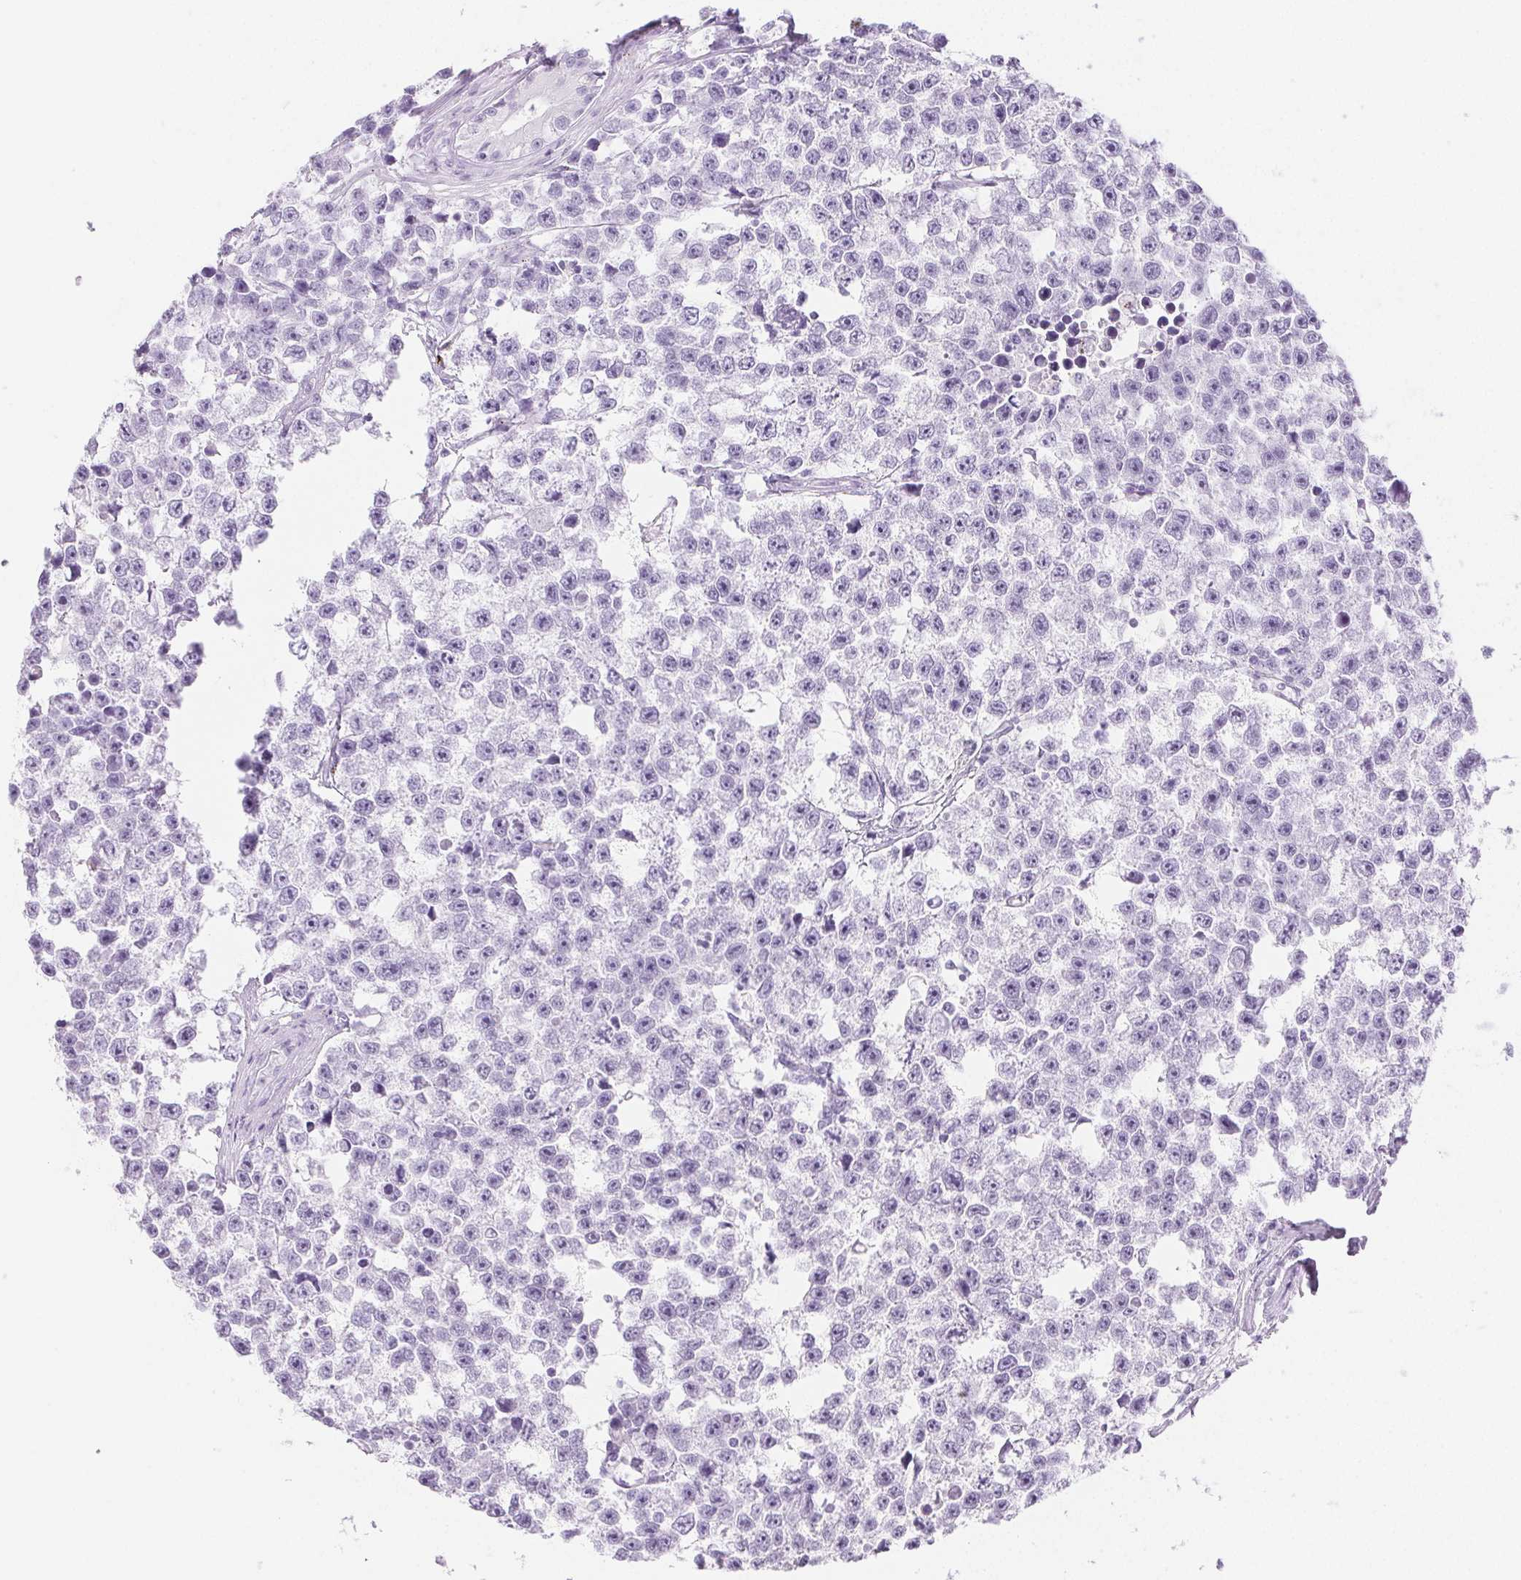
{"staining": {"intensity": "negative", "quantity": "none", "location": "none"}, "tissue": "testis cancer", "cell_type": "Tumor cells", "image_type": "cancer", "snomed": [{"axis": "morphology", "description": "Seminoma, NOS"}, {"axis": "topography", "description": "Testis"}], "caption": "DAB (3,3'-diaminobenzidine) immunohistochemical staining of testis seminoma exhibits no significant expression in tumor cells.", "gene": "PI3", "patient": {"sex": "male", "age": 26}}